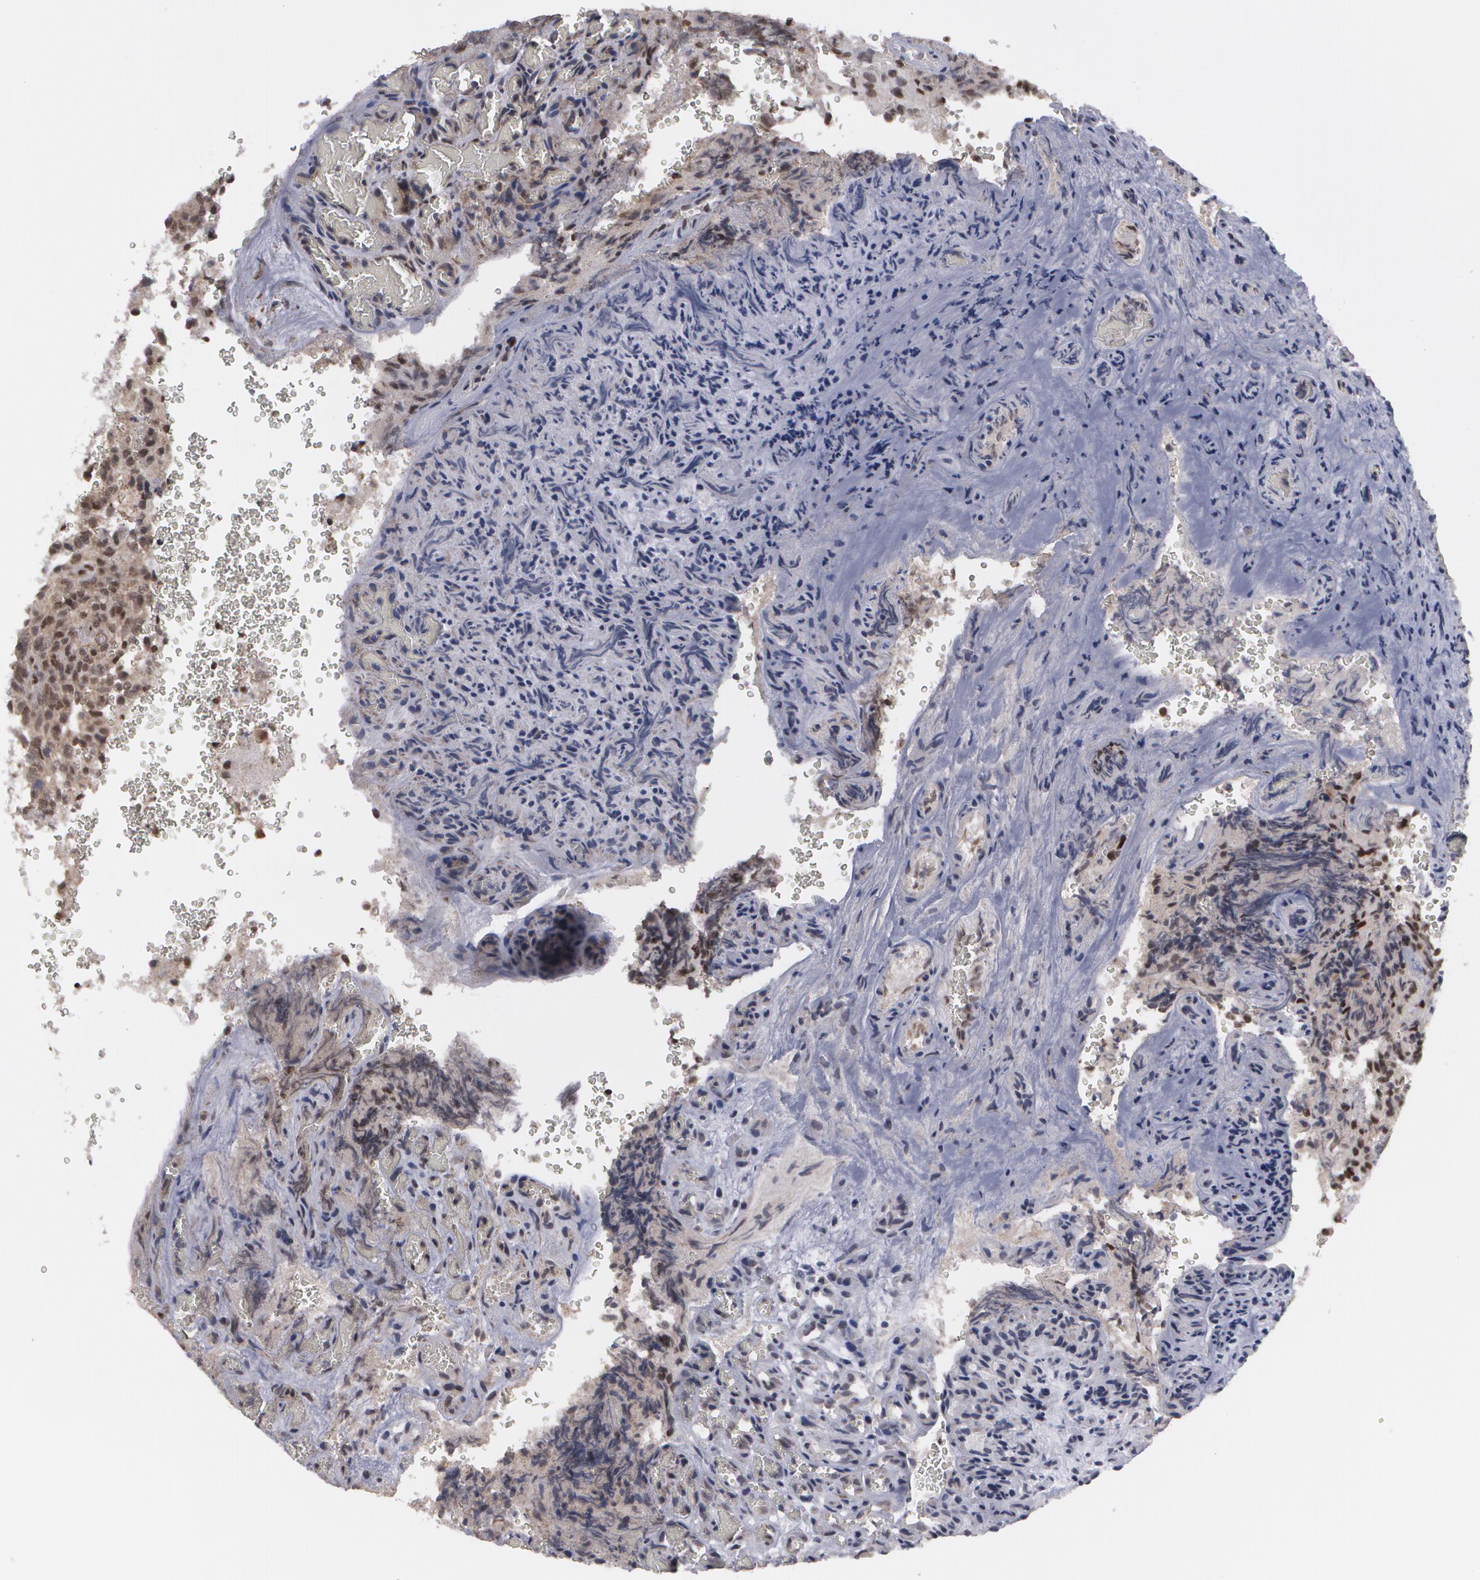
{"staining": {"intensity": "moderate", "quantity": ">75%", "location": "nuclear"}, "tissue": "glioma", "cell_type": "Tumor cells", "image_type": "cancer", "snomed": [{"axis": "morphology", "description": "Normal tissue, NOS"}, {"axis": "morphology", "description": "Glioma, malignant, High grade"}, {"axis": "topography", "description": "Cerebral cortex"}], "caption": "High-power microscopy captured an immunohistochemistry micrograph of glioma, revealing moderate nuclear staining in approximately >75% of tumor cells.", "gene": "INTS6", "patient": {"sex": "male", "age": 56}}